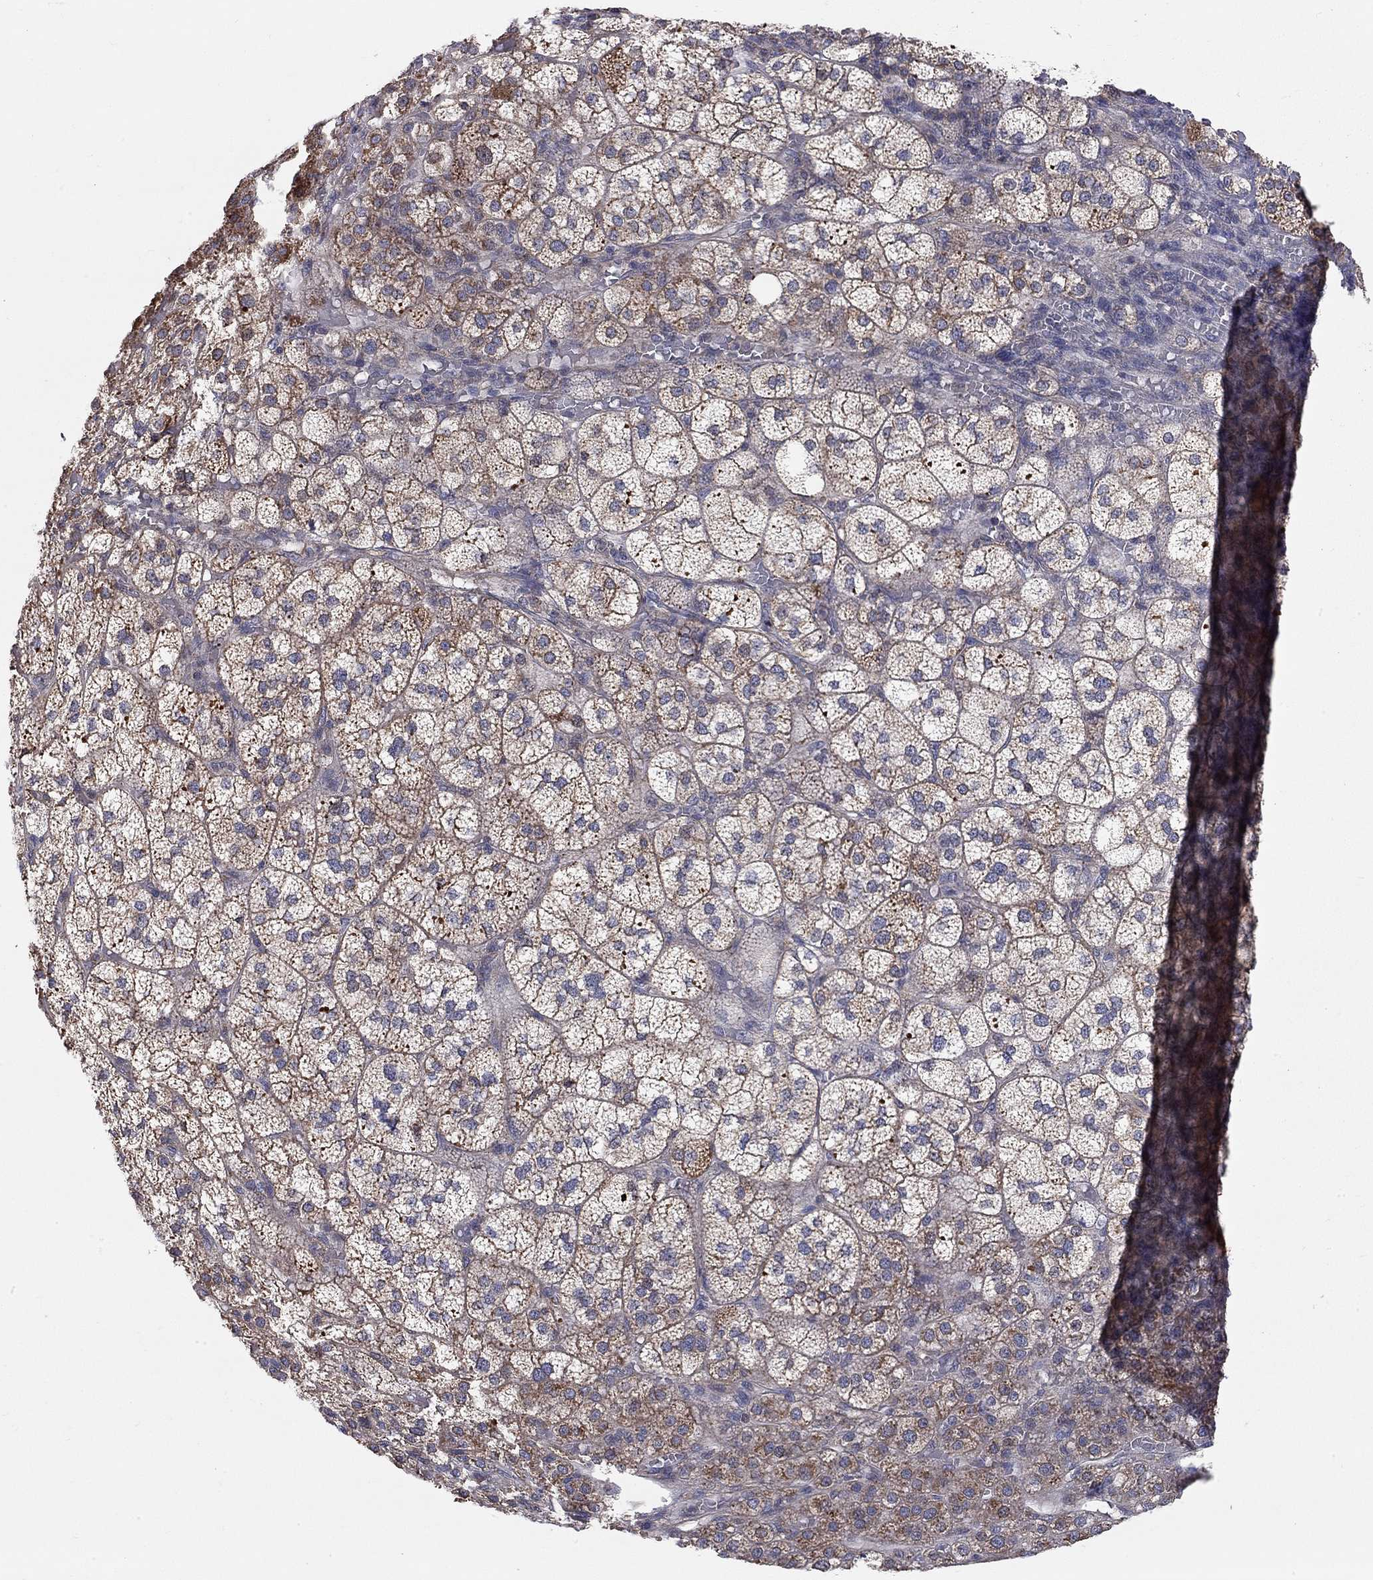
{"staining": {"intensity": "strong", "quantity": ">75%", "location": "cytoplasmic/membranous"}, "tissue": "adrenal gland", "cell_type": "Glandular cells", "image_type": "normal", "snomed": [{"axis": "morphology", "description": "Normal tissue, NOS"}, {"axis": "topography", "description": "Adrenal gland"}], "caption": "The image displays a brown stain indicating the presence of a protein in the cytoplasmic/membranous of glandular cells in adrenal gland.", "gene": "KANSL1L", "patient": {"sex": "female", "age": 60}}